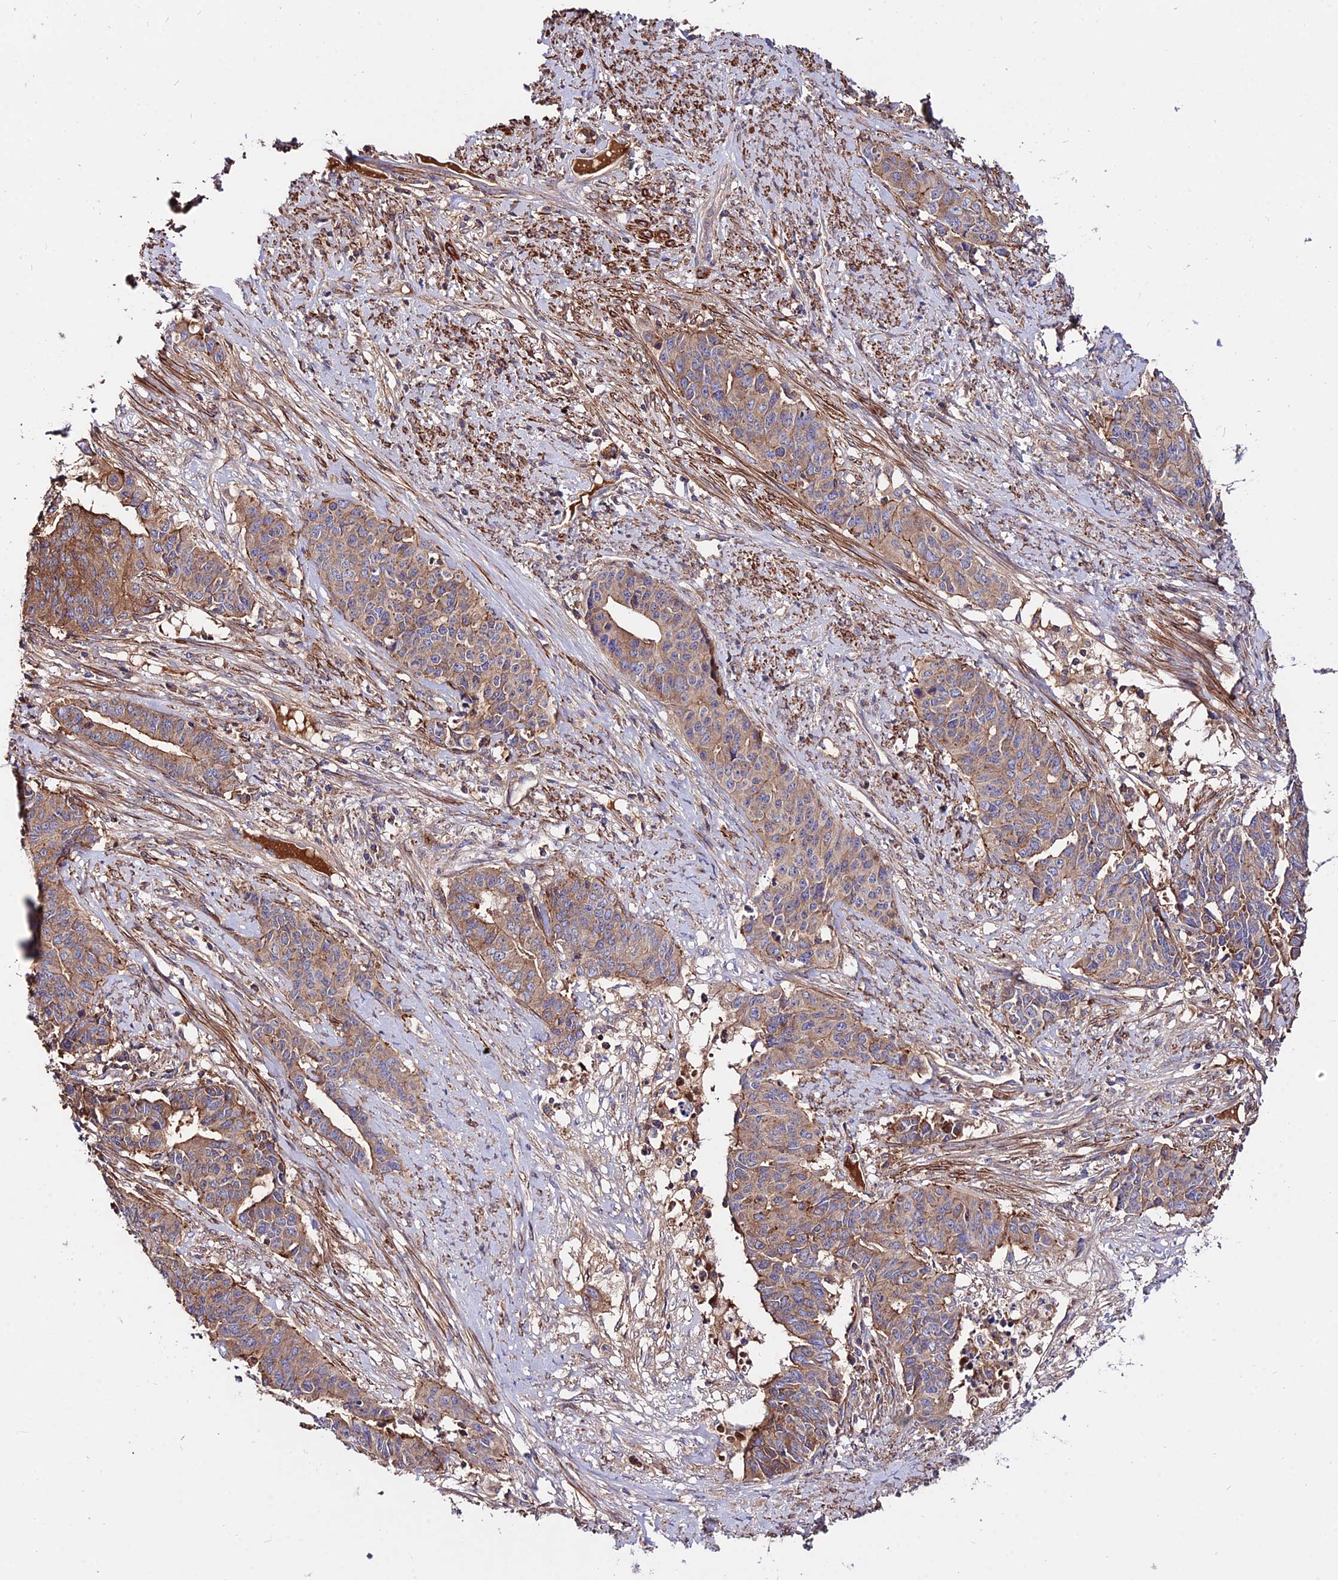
{"staining": {"intensity": "moderate", "quantity": ">75%", "location": "cytoplasmic/membranous"}, "tissue": "endometrial cancer", "cell_type": "Tumor cells", "image_type": "cancer", "snomed": [{"axis": "morphology", "description": "Adenocarcinoma, NOS"}, {"axis": "topography", "description": "Endometrium"}], "caption": "Tumor cells show moderate cytoplasmic/membranous staining in about >75% of cells in endometrial adenocarcinoma. The staining is performed using DAB brown chromogen to label protein expression. The nuclei are counter-stained blue using hematoxylin.", "gene": "PYM1", "patient": {"sex": "female", "age": 59}}